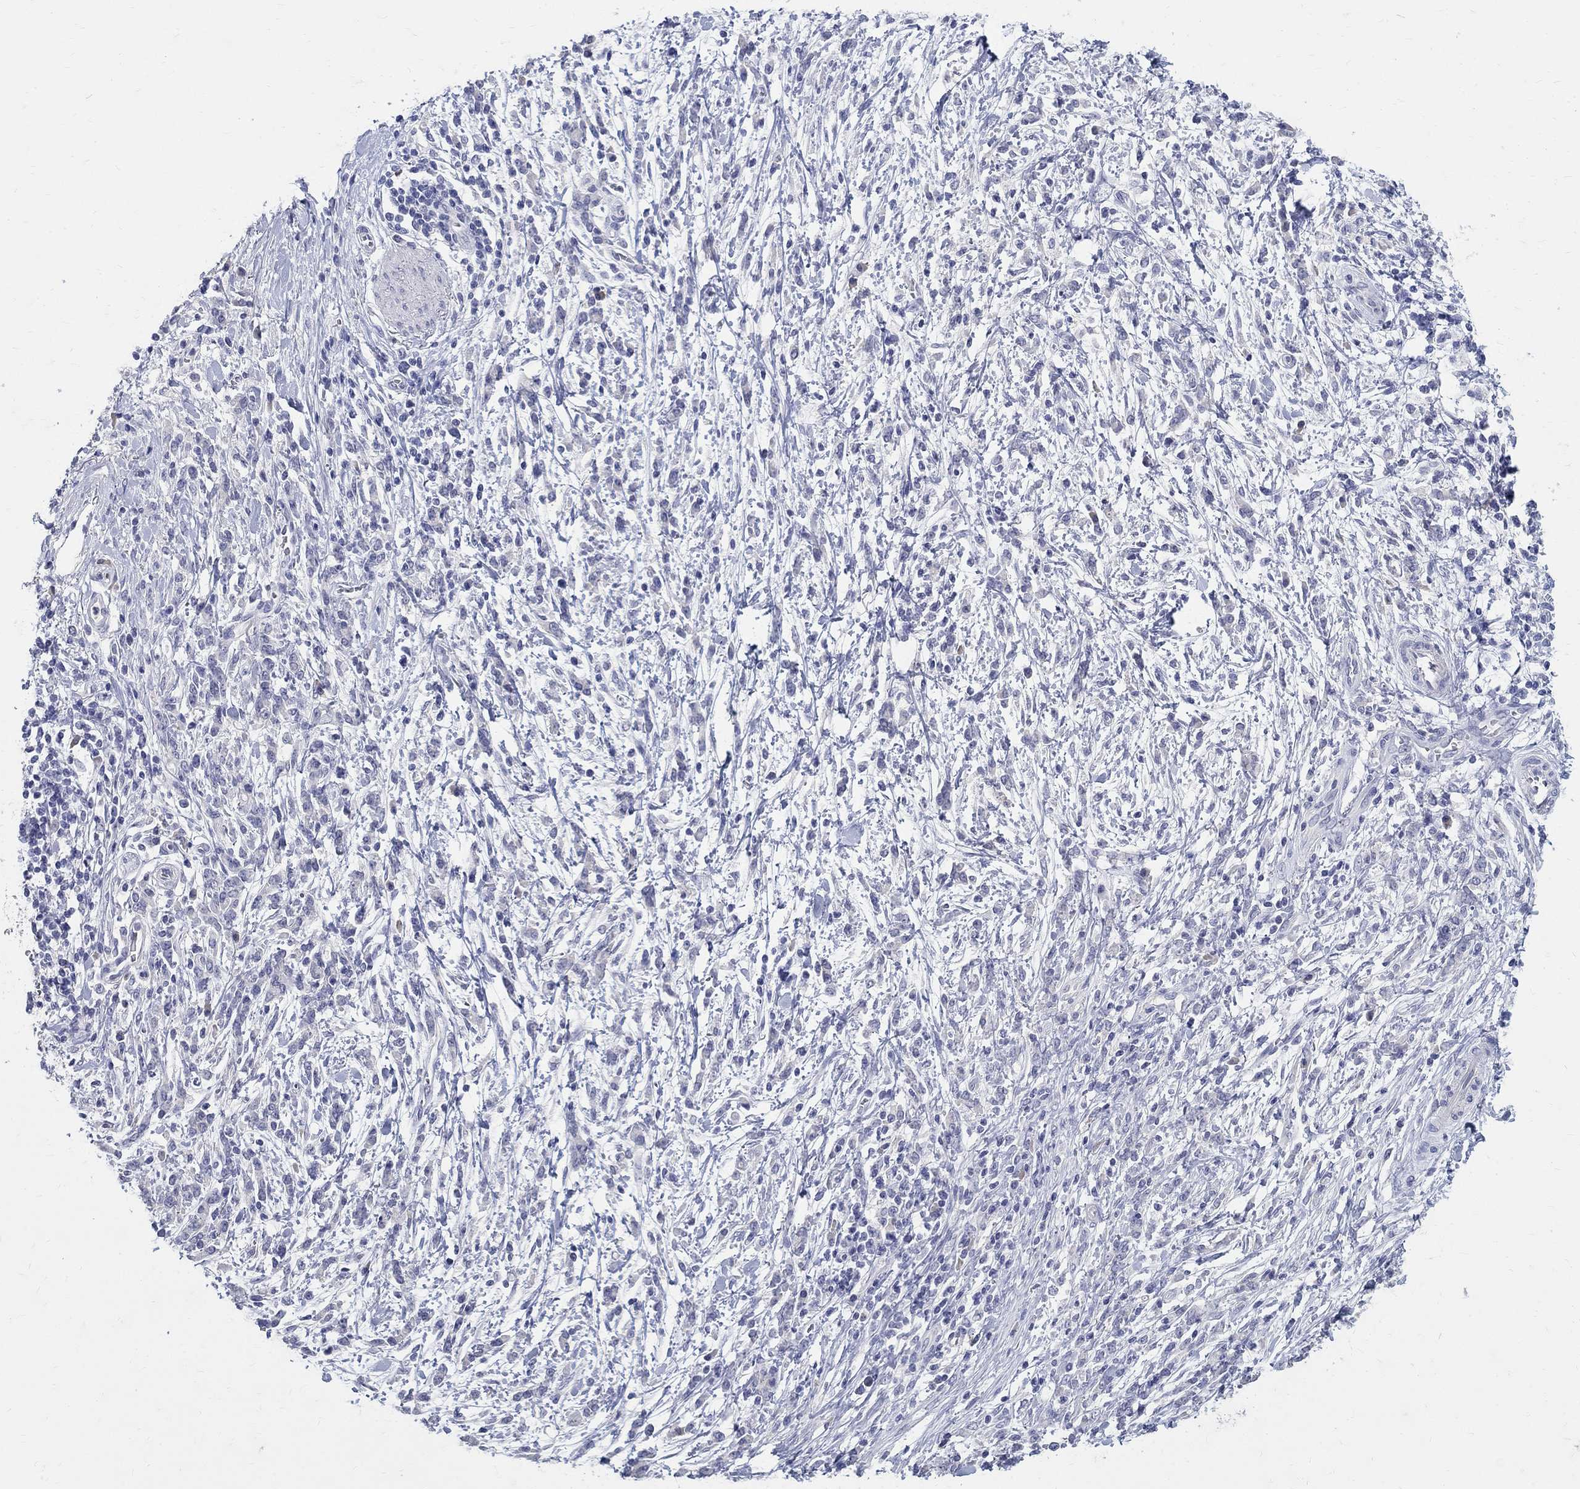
{"staining": {"intensity": "negative", "quantity": "none", "location": "none"}, "tissue": "stomach cancer", "cell_type": "Tumor cells", "image_type": "cancer", "snomed": [{"axis": "morphology", "description": "Adenocarcinoma, NOS"}, {"axis": "topography", "description": "Stomach"}], "caption": "IHC photomicrograph of adenocarcinoma (stomach) stained for a protein (brown), which exhibits no expression in tumor cells.", "gene": "SOX2", "patient": {"sex": "female", "age": 57}}